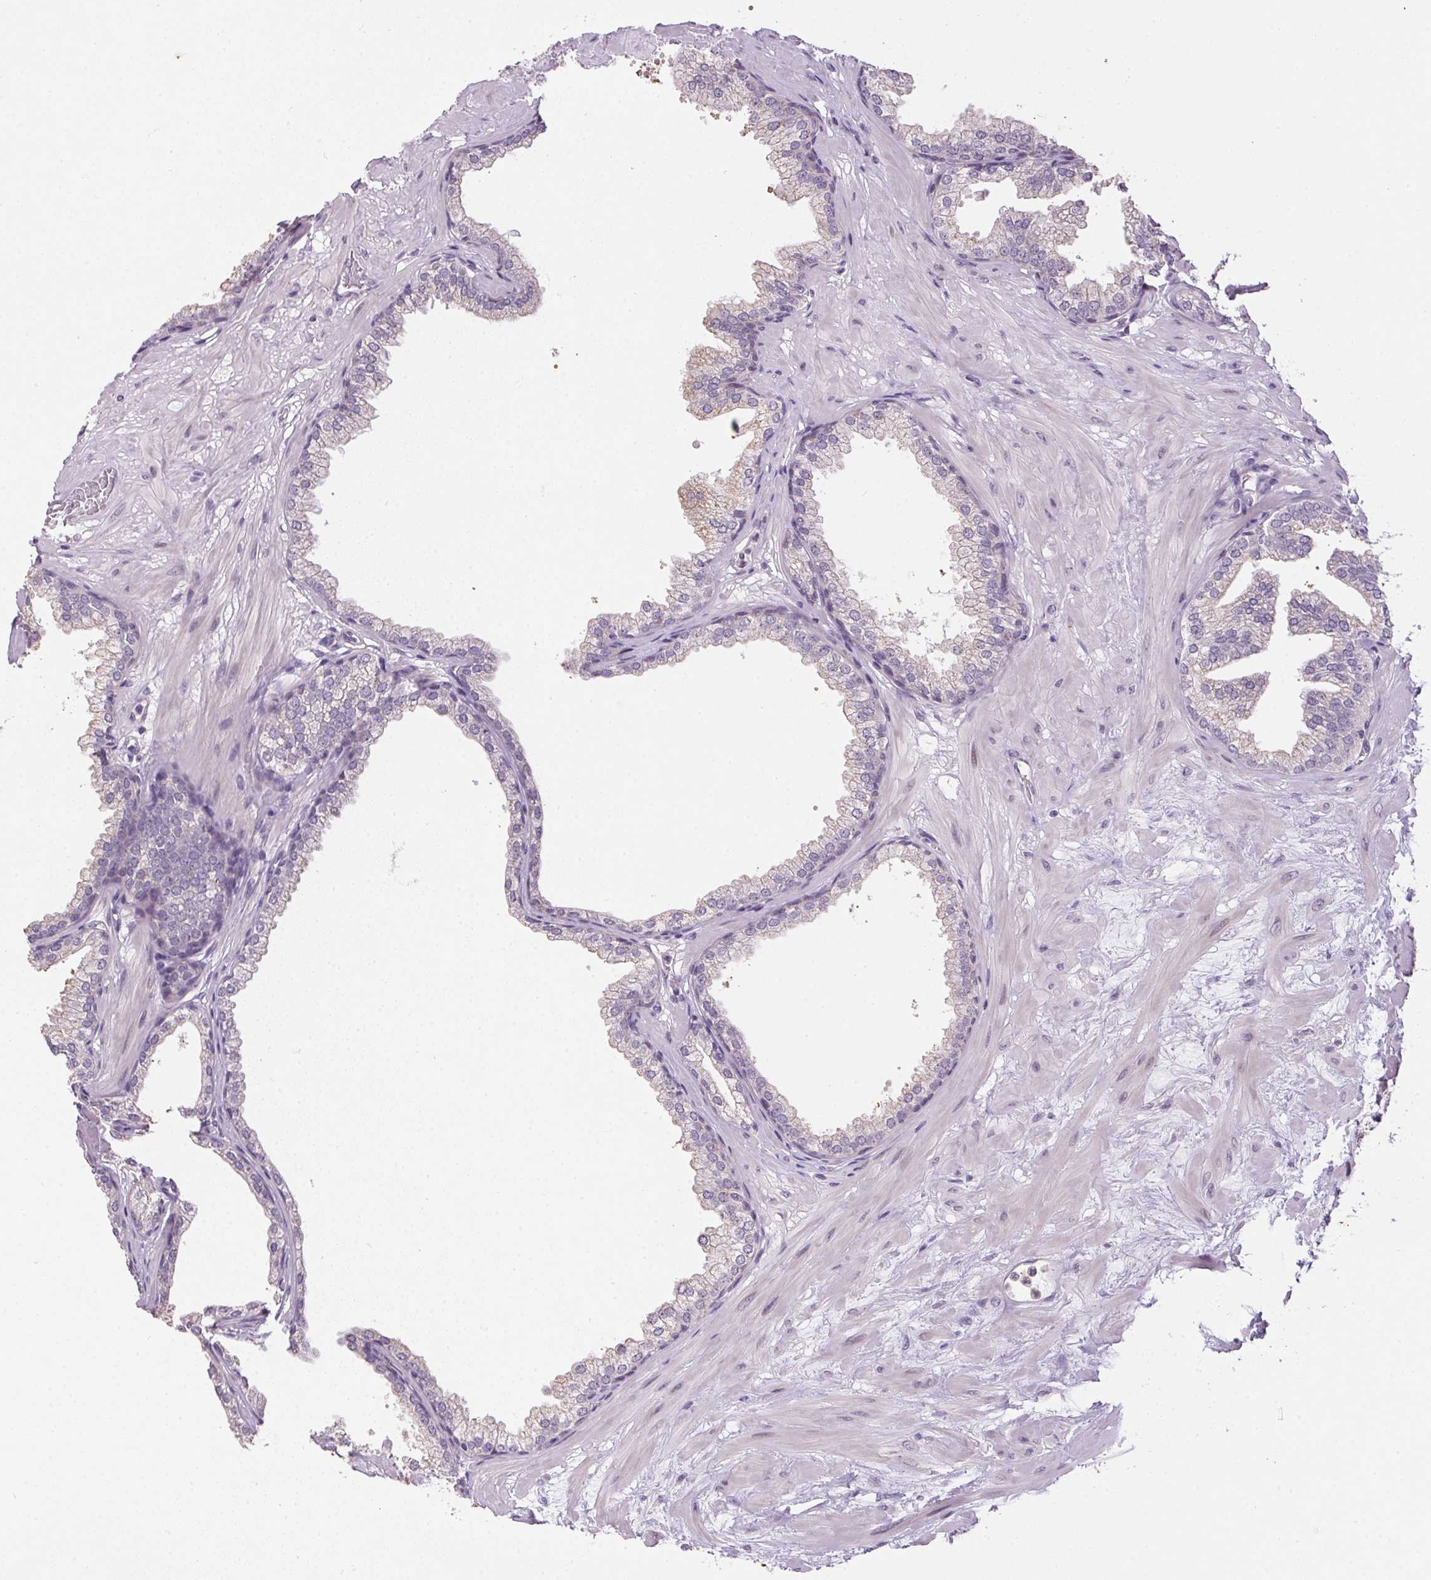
{"staining": {"intensity": "negative", "quantity": "none", "location": "none"}, "tissue": "prostate", "cell_type": "Glandular cells", "image_type": "normal", "snomed": [{"axis": "morphology", "description": "Normal tissue, NOS"}, {"axis": "topography", "description": "Prostate"}], "caption": "Immunohistochemistry (IHC) image of benign prostate stained for a protein (brown), which demonstrates no staining in glandular cells.", "gene": "SPACA9", "patient": {"sex": "male", "age": 37}}